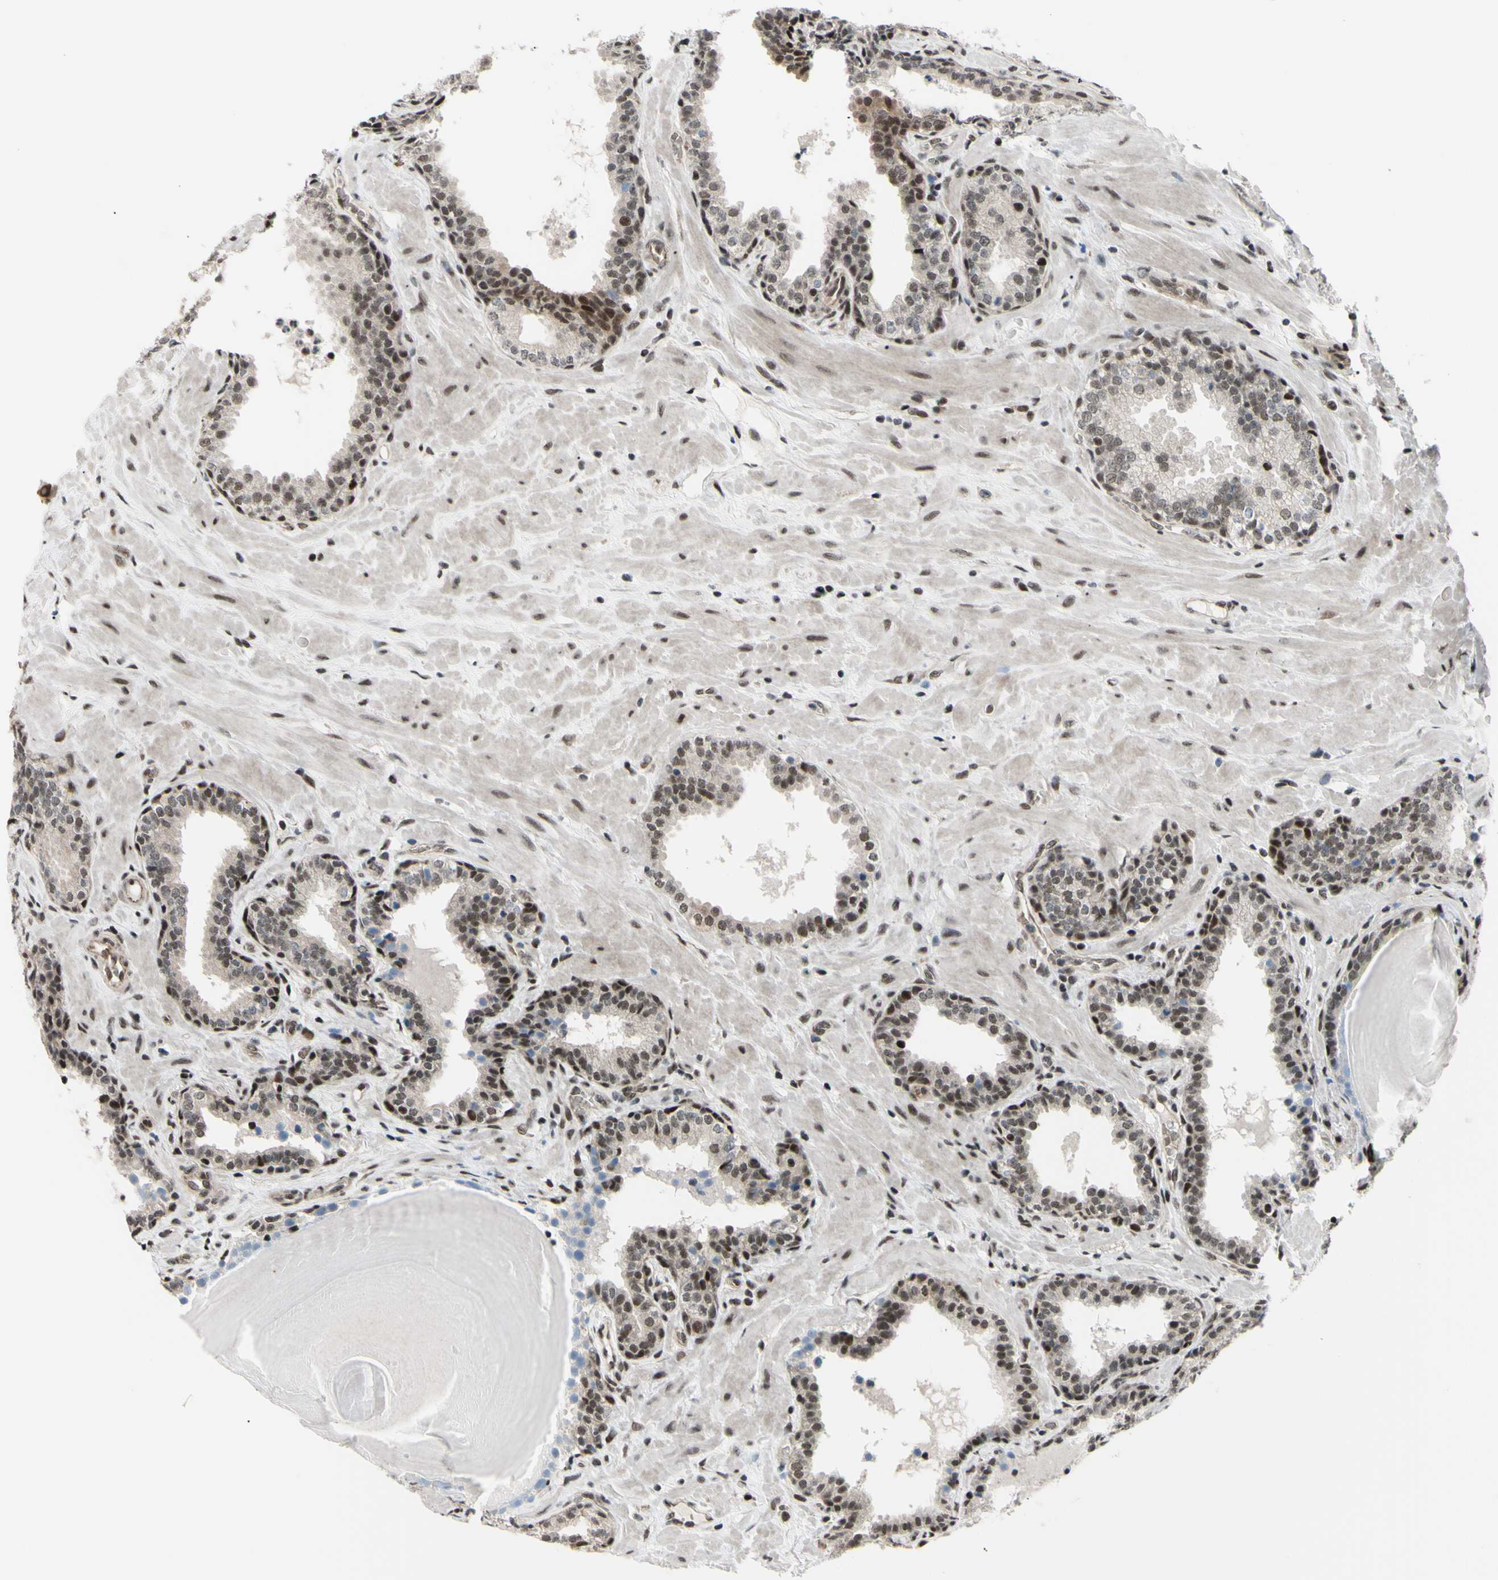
{"staining": {"intensity": "moderate", "quantity": "25%-75%", "location": "nuclear"}, "tissue": "prostate", "cell_type": "Glandular cells", "image_type": "normal", "snomed": [{"axis": "morphology", "description": "Normal tissue, NOS"}, {"axis": "topography", "description": "Prostate"}], "caption": "Prostate stained with immunohistochemistry shows moderate nuclear staining in about 25%-75% of glandular cells.", "gene": "THAP12", "patient": {"sex": "male", "age": 51}}